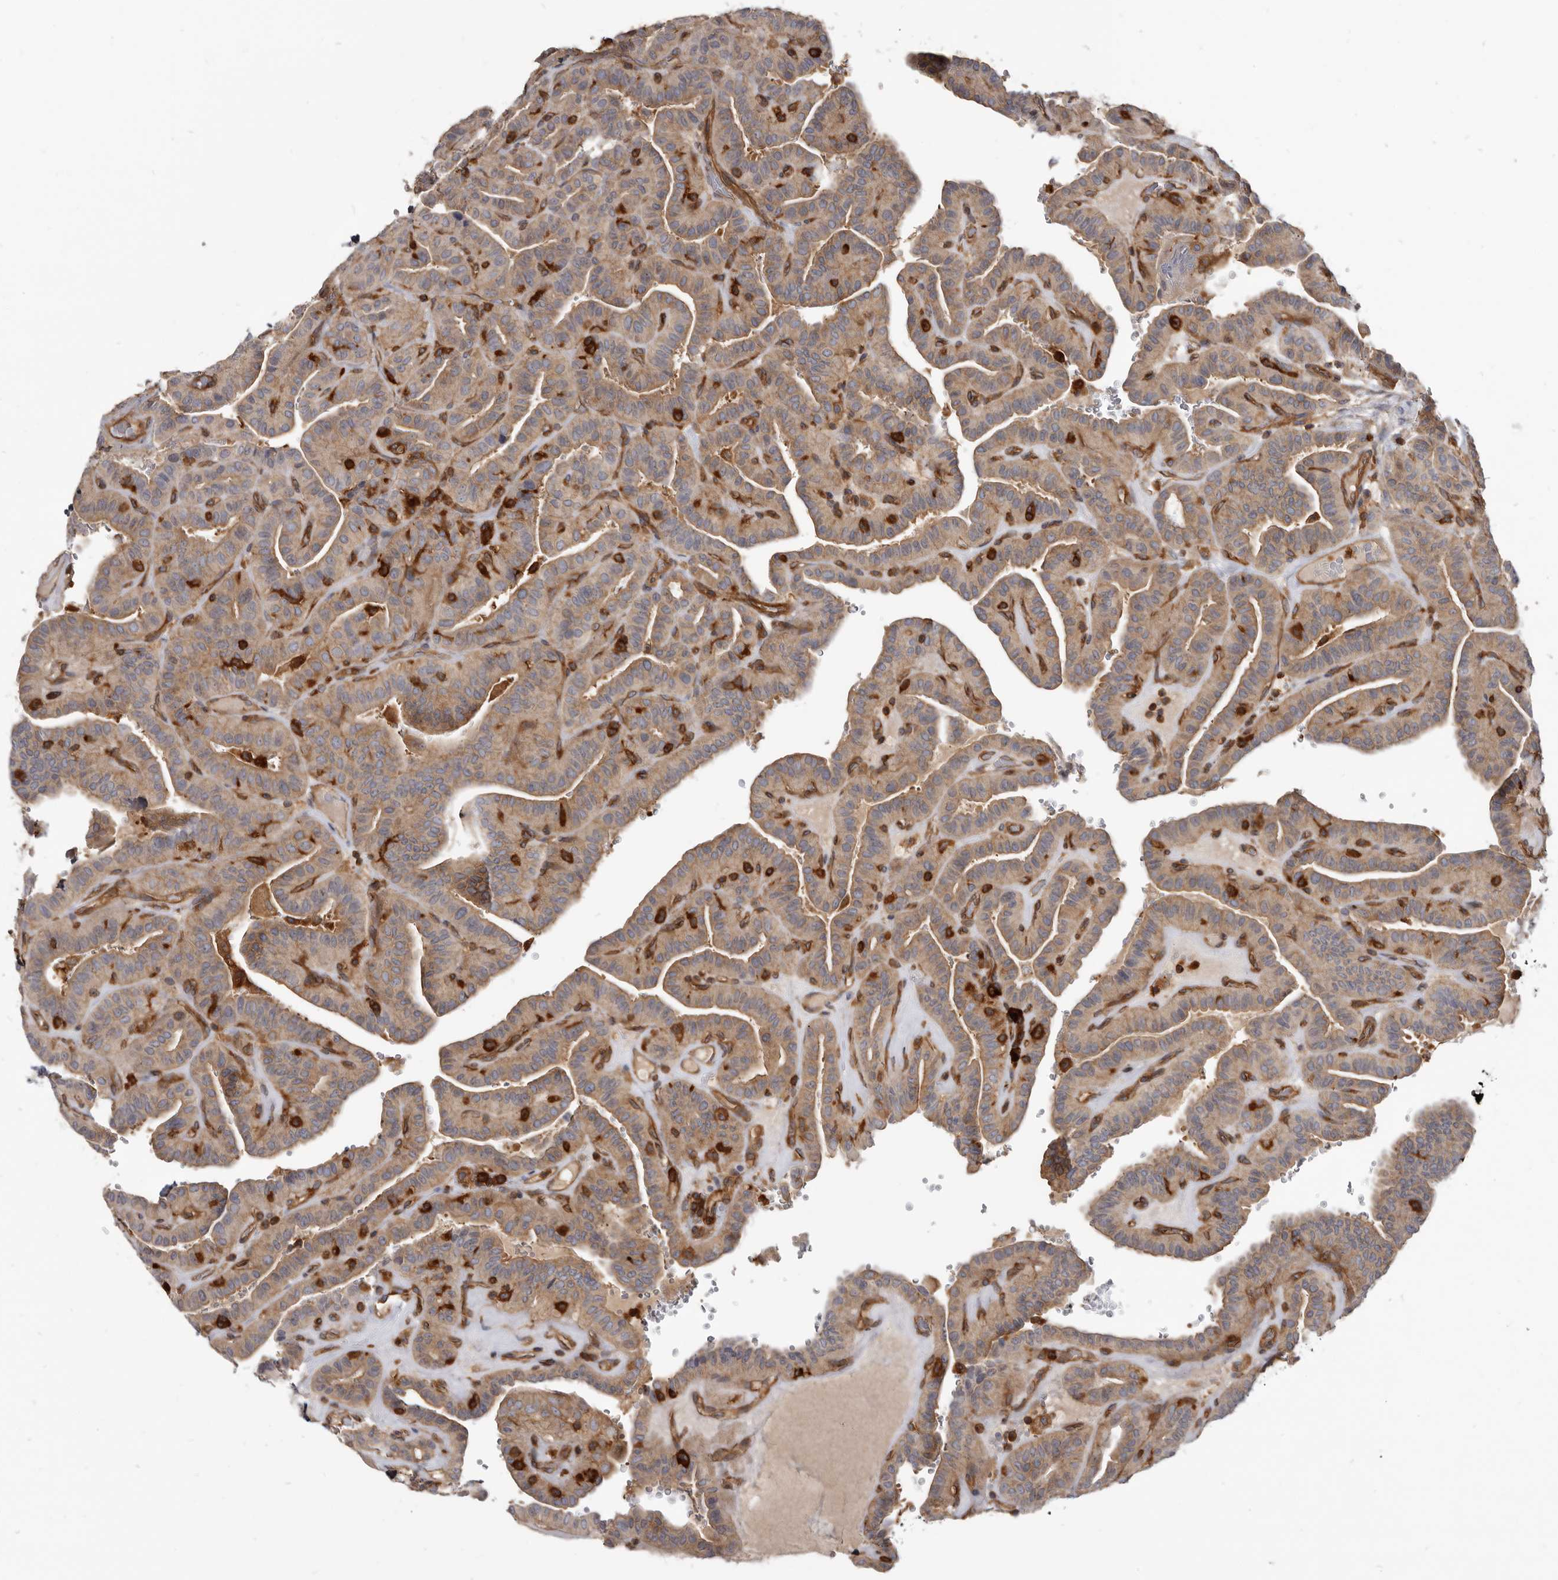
{"staining": {"intensity": "moderate", "quantity": ">75%", "location": "cytoplasmic/membranous"}, "tissue": "thyroid cancer", "cell_type": "Tumor cells", "image_type": "cancer", "snomed": [{"axis": "morphology", "description": "Papillary adenocarcinoma, NOS"}, {"axis": "topography", "description": "Thyroid gland"}], "caption": "Immunohistochemistry of human papillary adenocarcinoma (thyroid) demonstrates medium levels of moderate cytoplasmic/membranous positivity in about >75% of tumor cells. Nuclei are stained in blue.", "gene": "CBL", "patient": {"sex": "male", "age": 77}}